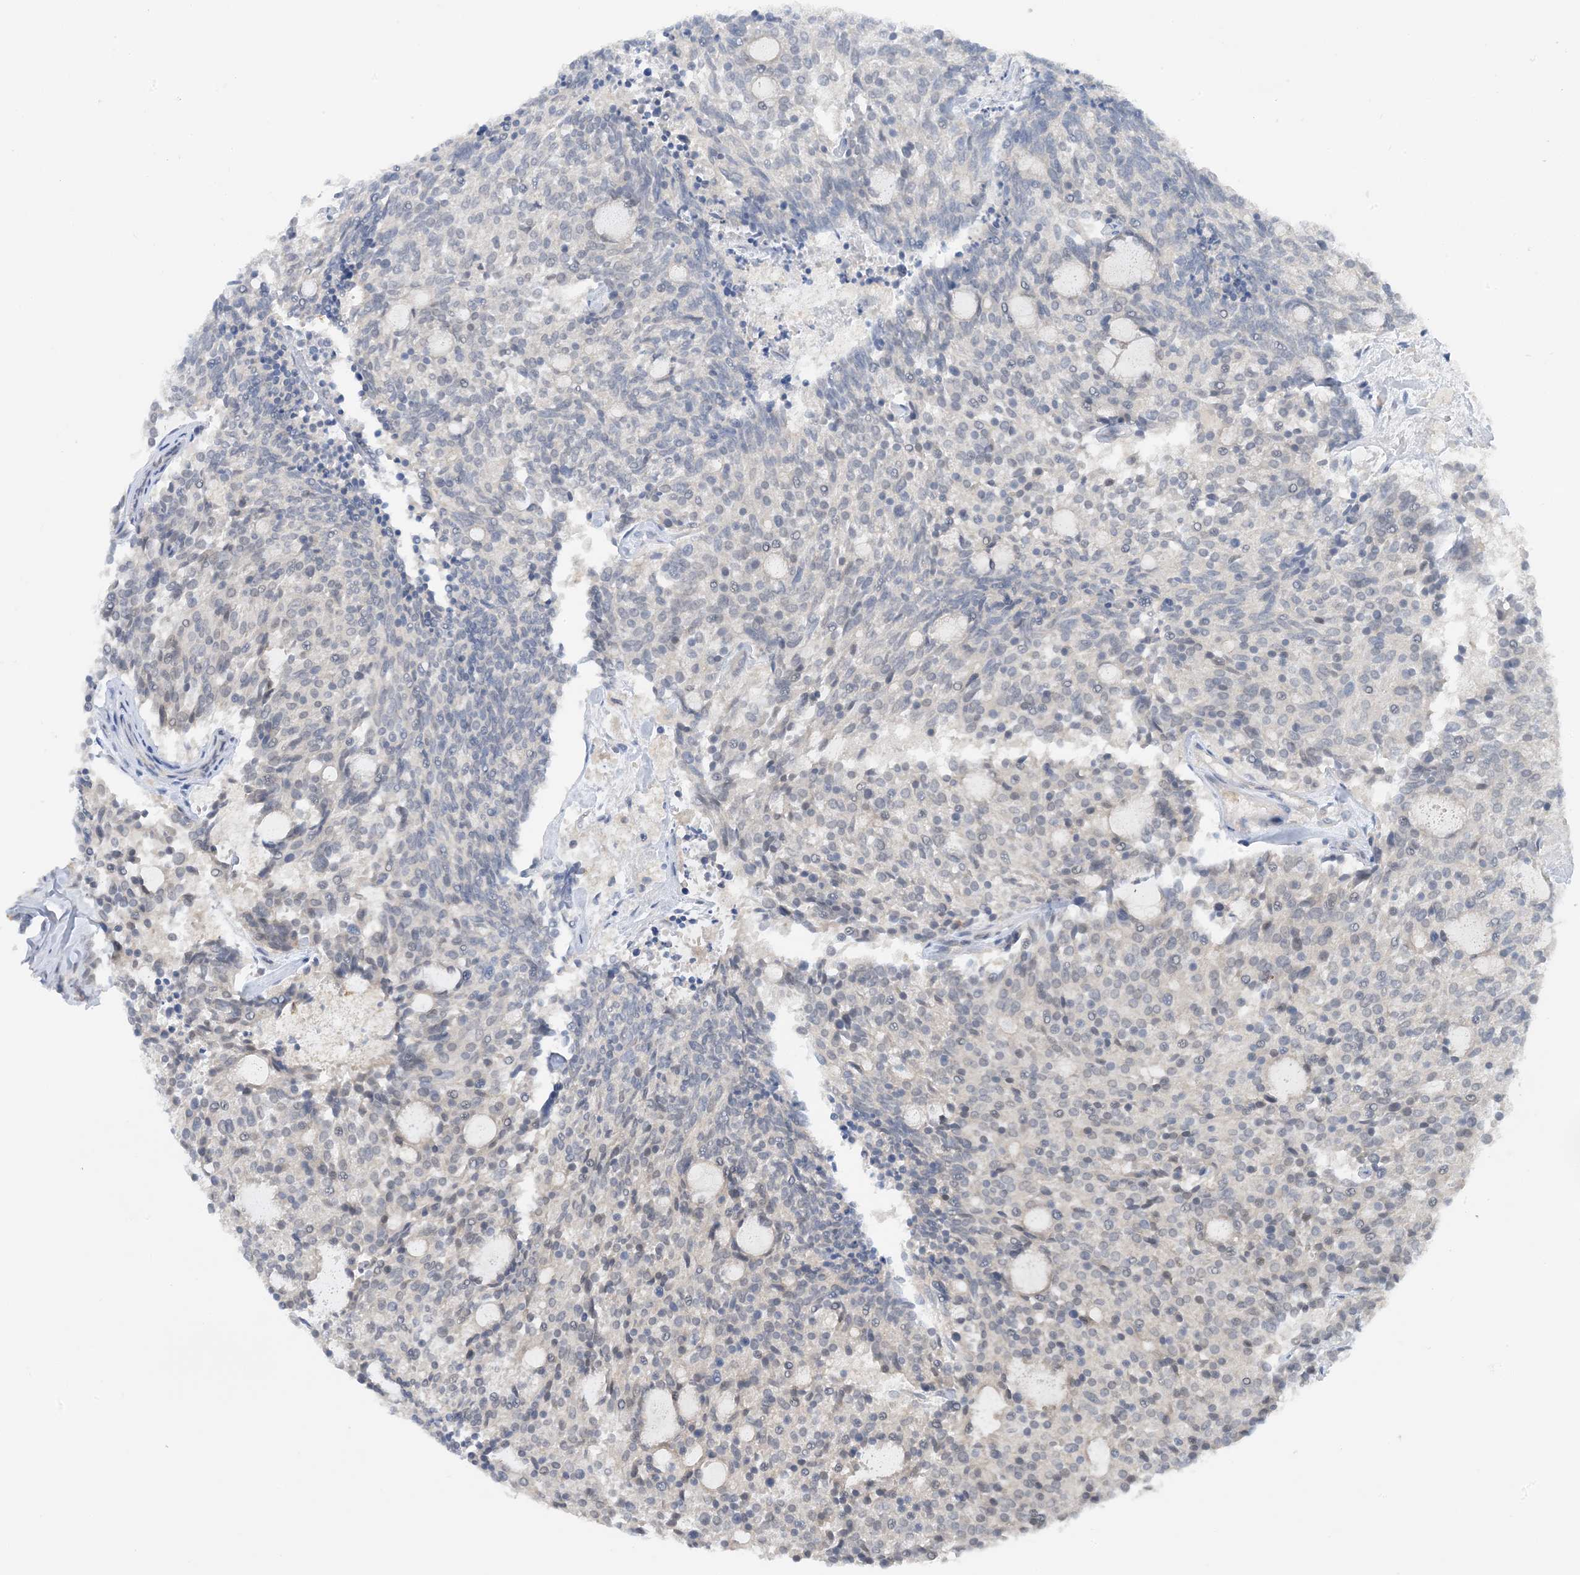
{"staining": {"intensity": "negative", "quantity": "none", "location": "none"}, "tissue": "carcinoid", "cell_type": "Tumor cells", "image_type": "cancer", "snomed": [{"axis": "morphology", "description": "Carcinoid, malignant, NOS"}, {"axis": "topography", "description": "Pancreas"}], "caption": "This micrograph is of carcinoid stained with immunohistochemistry to label a protein in brown with the nuclei are counter-stained blue. There is no positivity in tumor cells.", "gene": "UBE2E1", "patient": {"sex": "female", "age": 54}}